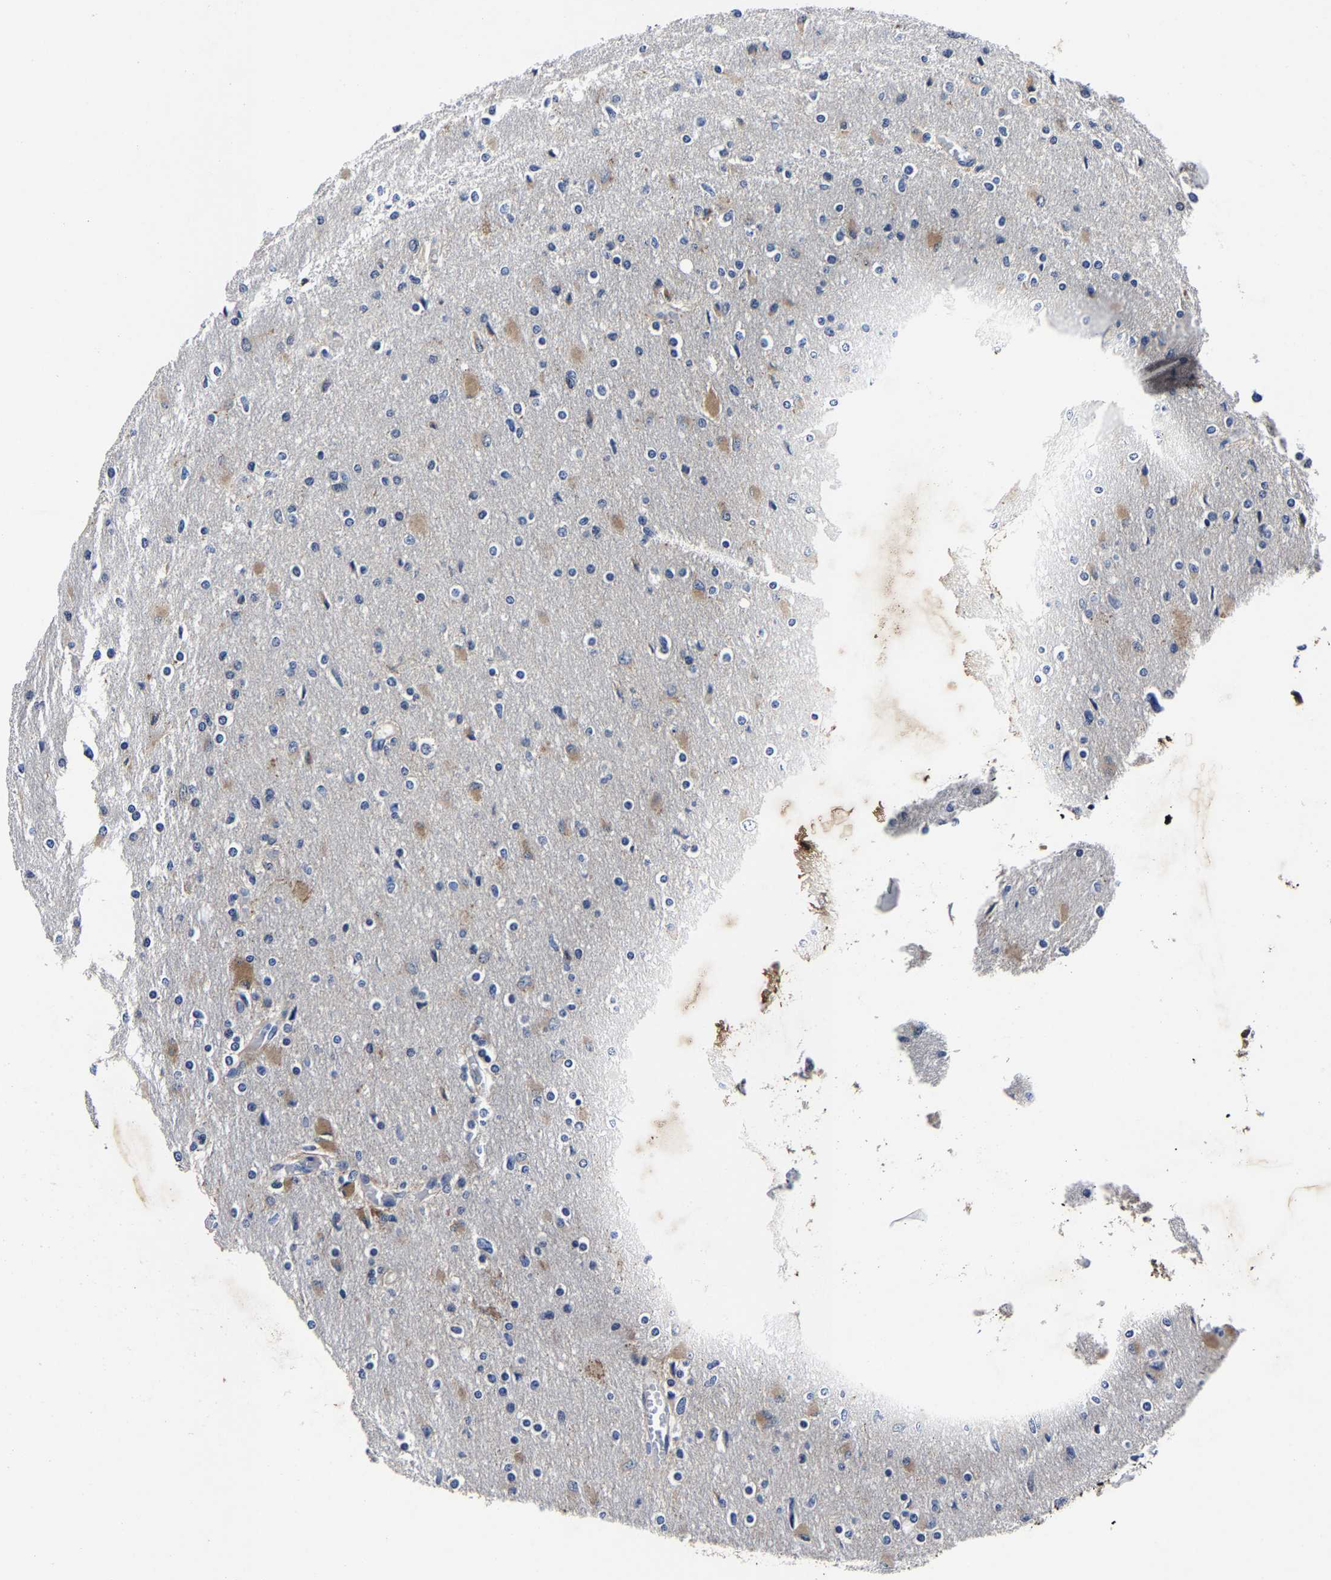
{"staining": {"intensity": "negative", "quantity": "none", "location": "none"}, "tissue": "glioma", "cell_type": "Tumor cells", "image_type": "cancer", "snomed": [{"axis": "morphology", "description": "Glioma, malignant, High grade"}, {"axis": "topography", "description": "Cerebral cortex"}], "caption": "High magnification brightfield microscopy of glioma stained with DAB (brown) and counterstained with hematoxylin (blue): tumor cells show no significant expression.", "gene": "PSPH", "patient": {"sex": "female", "age": 36}}